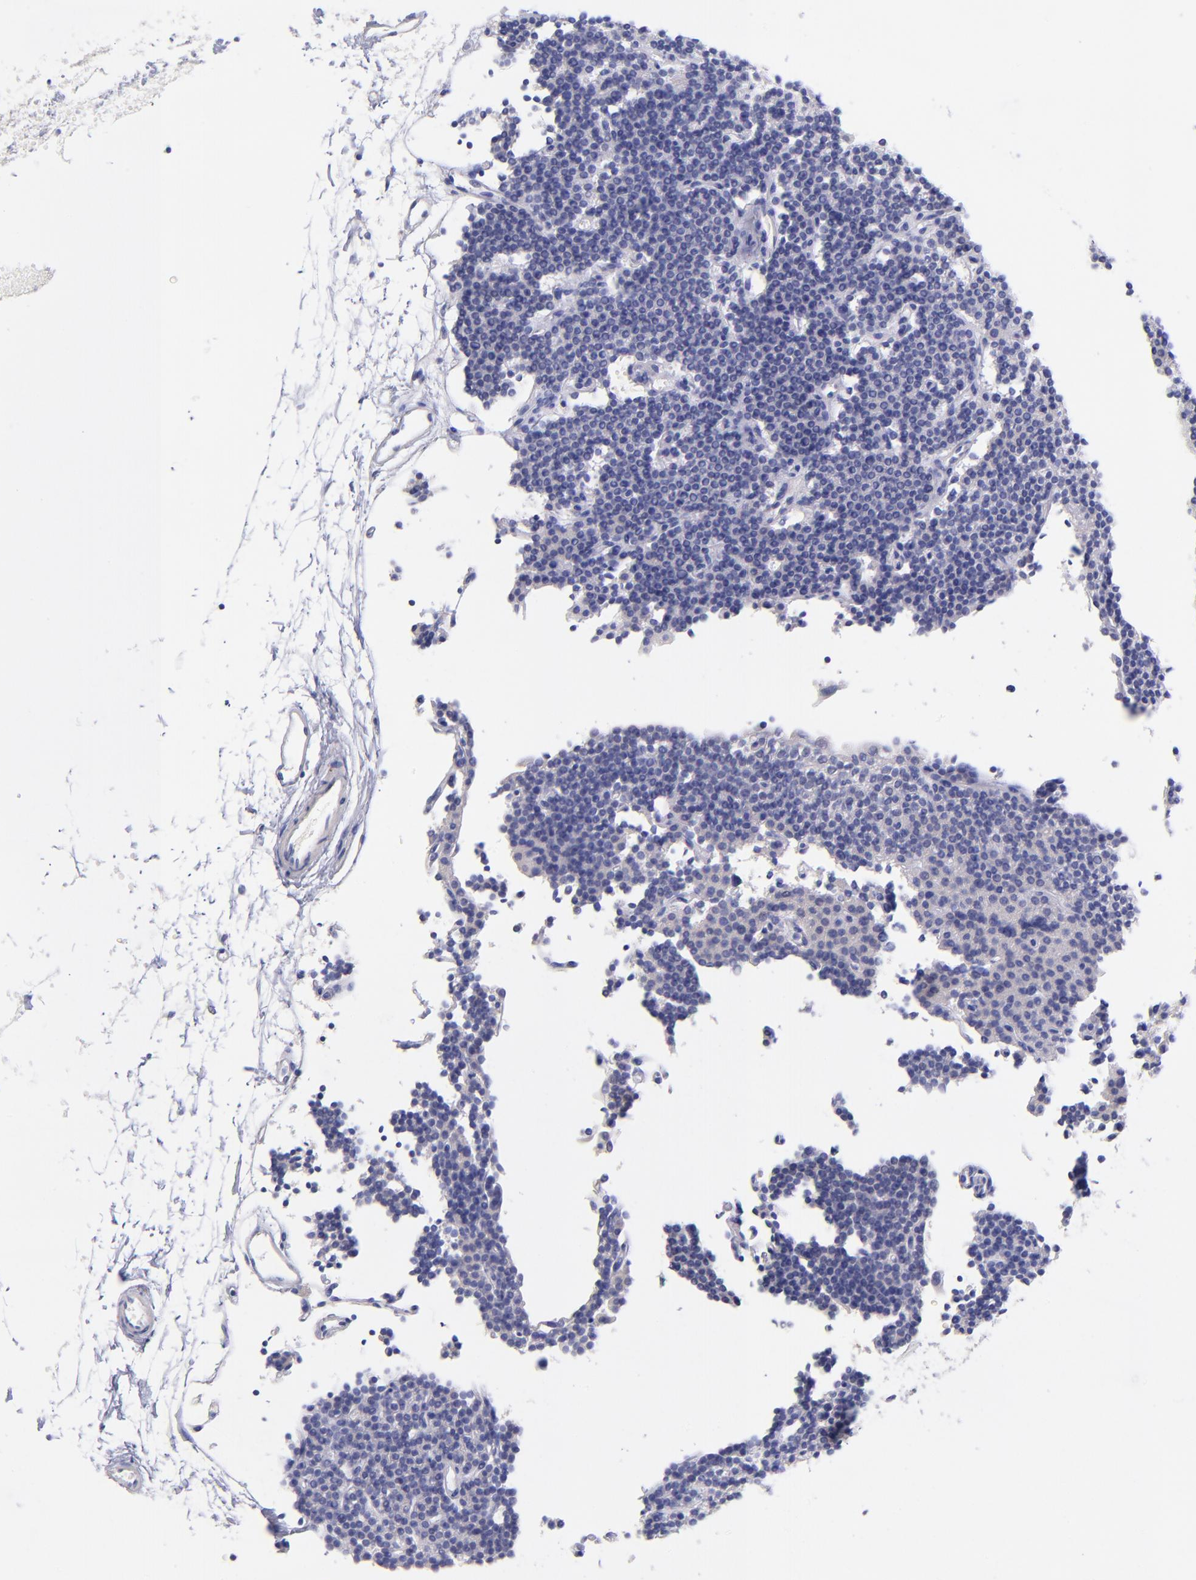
{"staining": {"intensity": "negative", "quantity": "none", "location": "none"}, "tissue": "parathyroid gland", "cell_type": "Glandular cells", "image_type": "normal", "snomed": [{"axis": "morphology", "description": "Normal tissue, NOS"}, {"axis": "topography", "description": "Parathyroid gland"}], "caption": "Parathyroid gland stained for a protein using immunohistochemistry (IHC) demonstrates no expression glandular cells.", "gene": "RAB3B", "patient": {"sex": "female", "age": 45}}